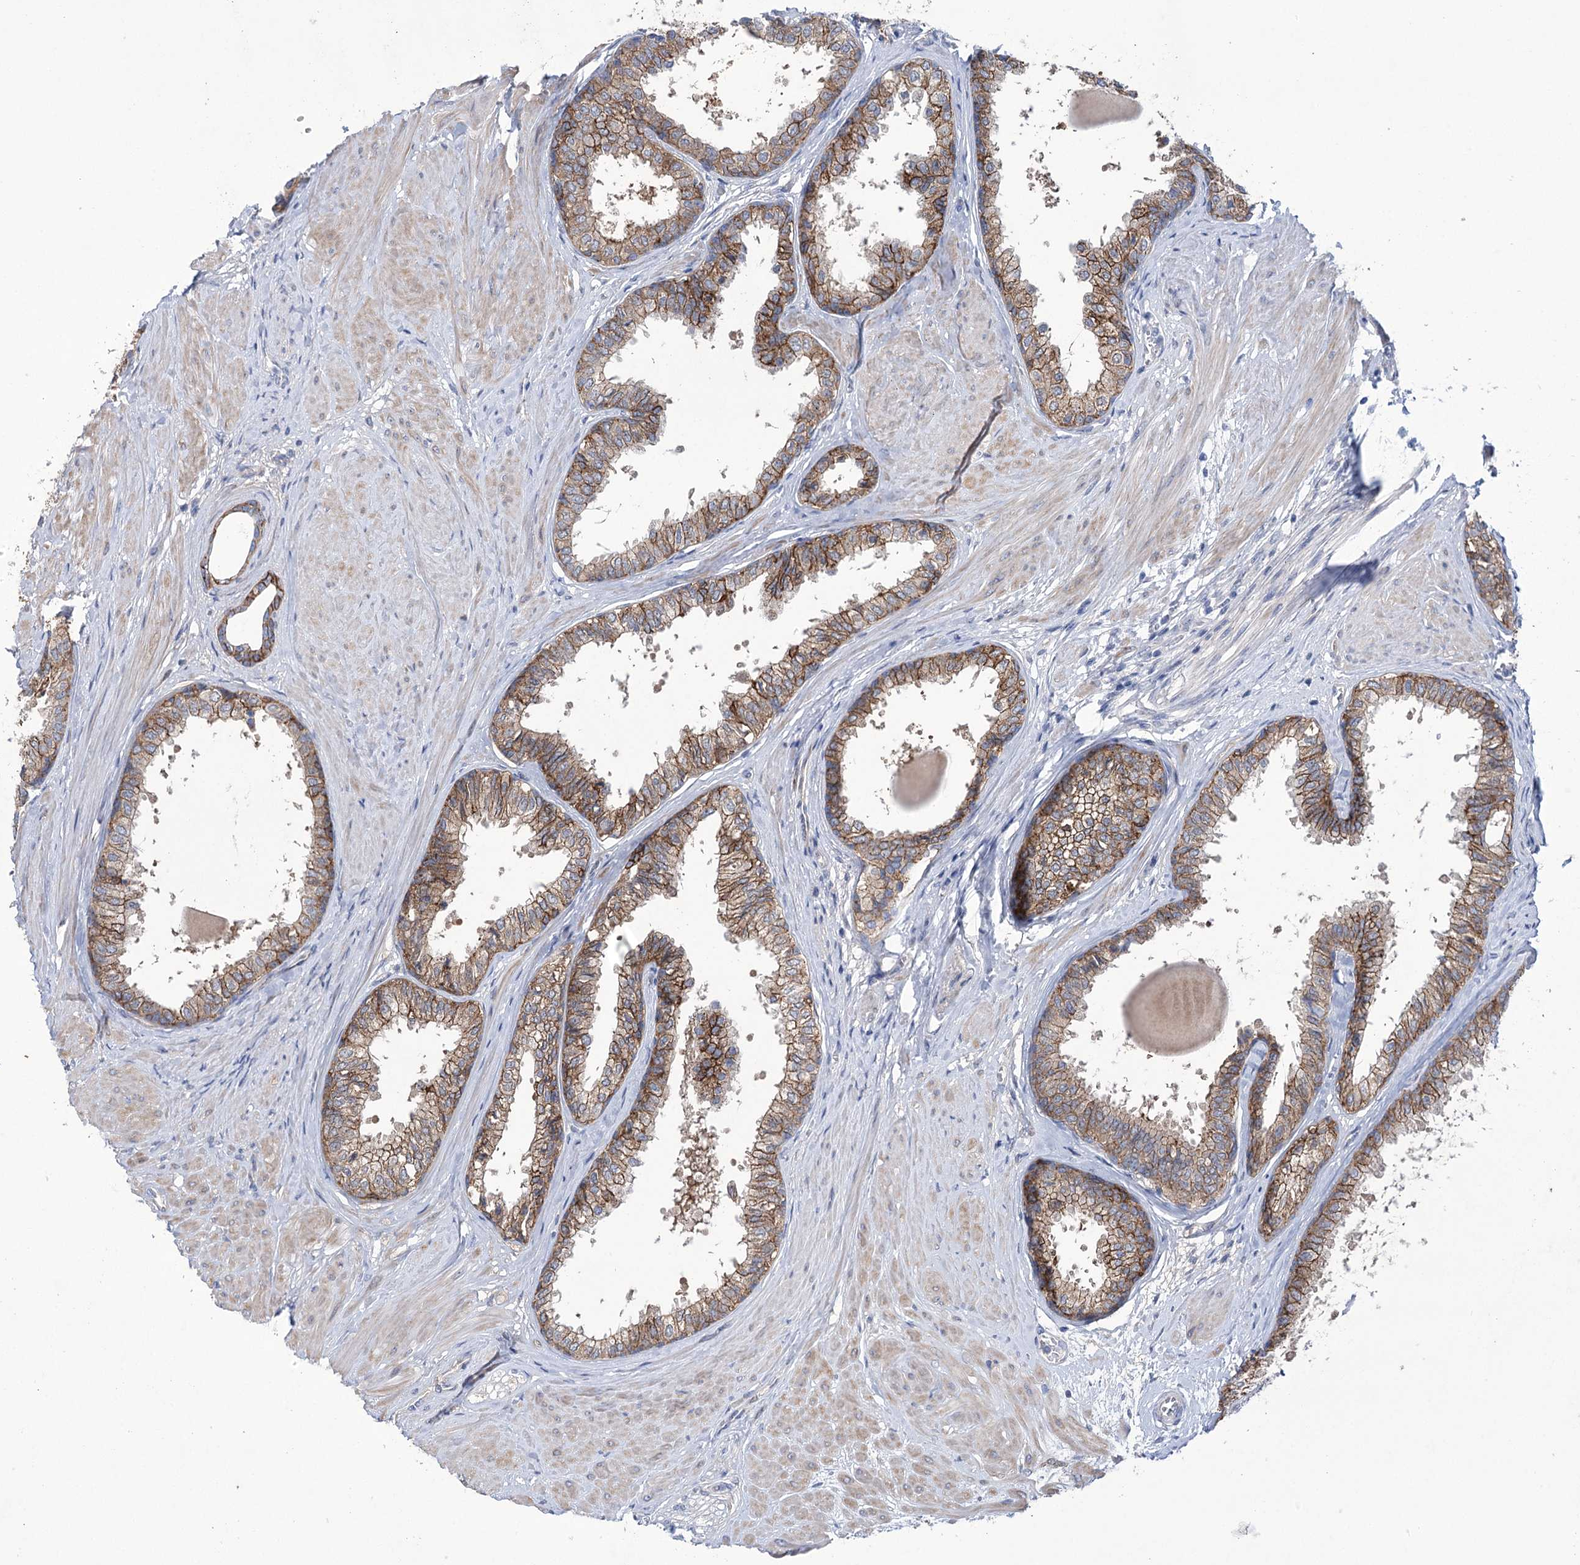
{"staining": {"intensity": "moderate", "quantity": ">75%", "location": "cytoplasmic/membranous"}, "tissue": "prostate", "cell_type": "Glandular cells", "image_type": "normal", "snomed": [{"axis": "morphology", "description": "Normal tissue, NOS"}, {"axis": "topography", "description": "Prostate"}], "caption": "Prostate stained with DAB immunohistochemistry (IHC) shows medium levels of moderate cytoplasmic/membranous positivity in approximately >75% of glandular cells. The staining was performed using DAB (3,3'-diaminobenzidine), with brown indicating positive protein expression. Nuclei are stained blue with hematoxylin.", "gene": "CEP164", "patient": {"sex": "male", "age": 48}}